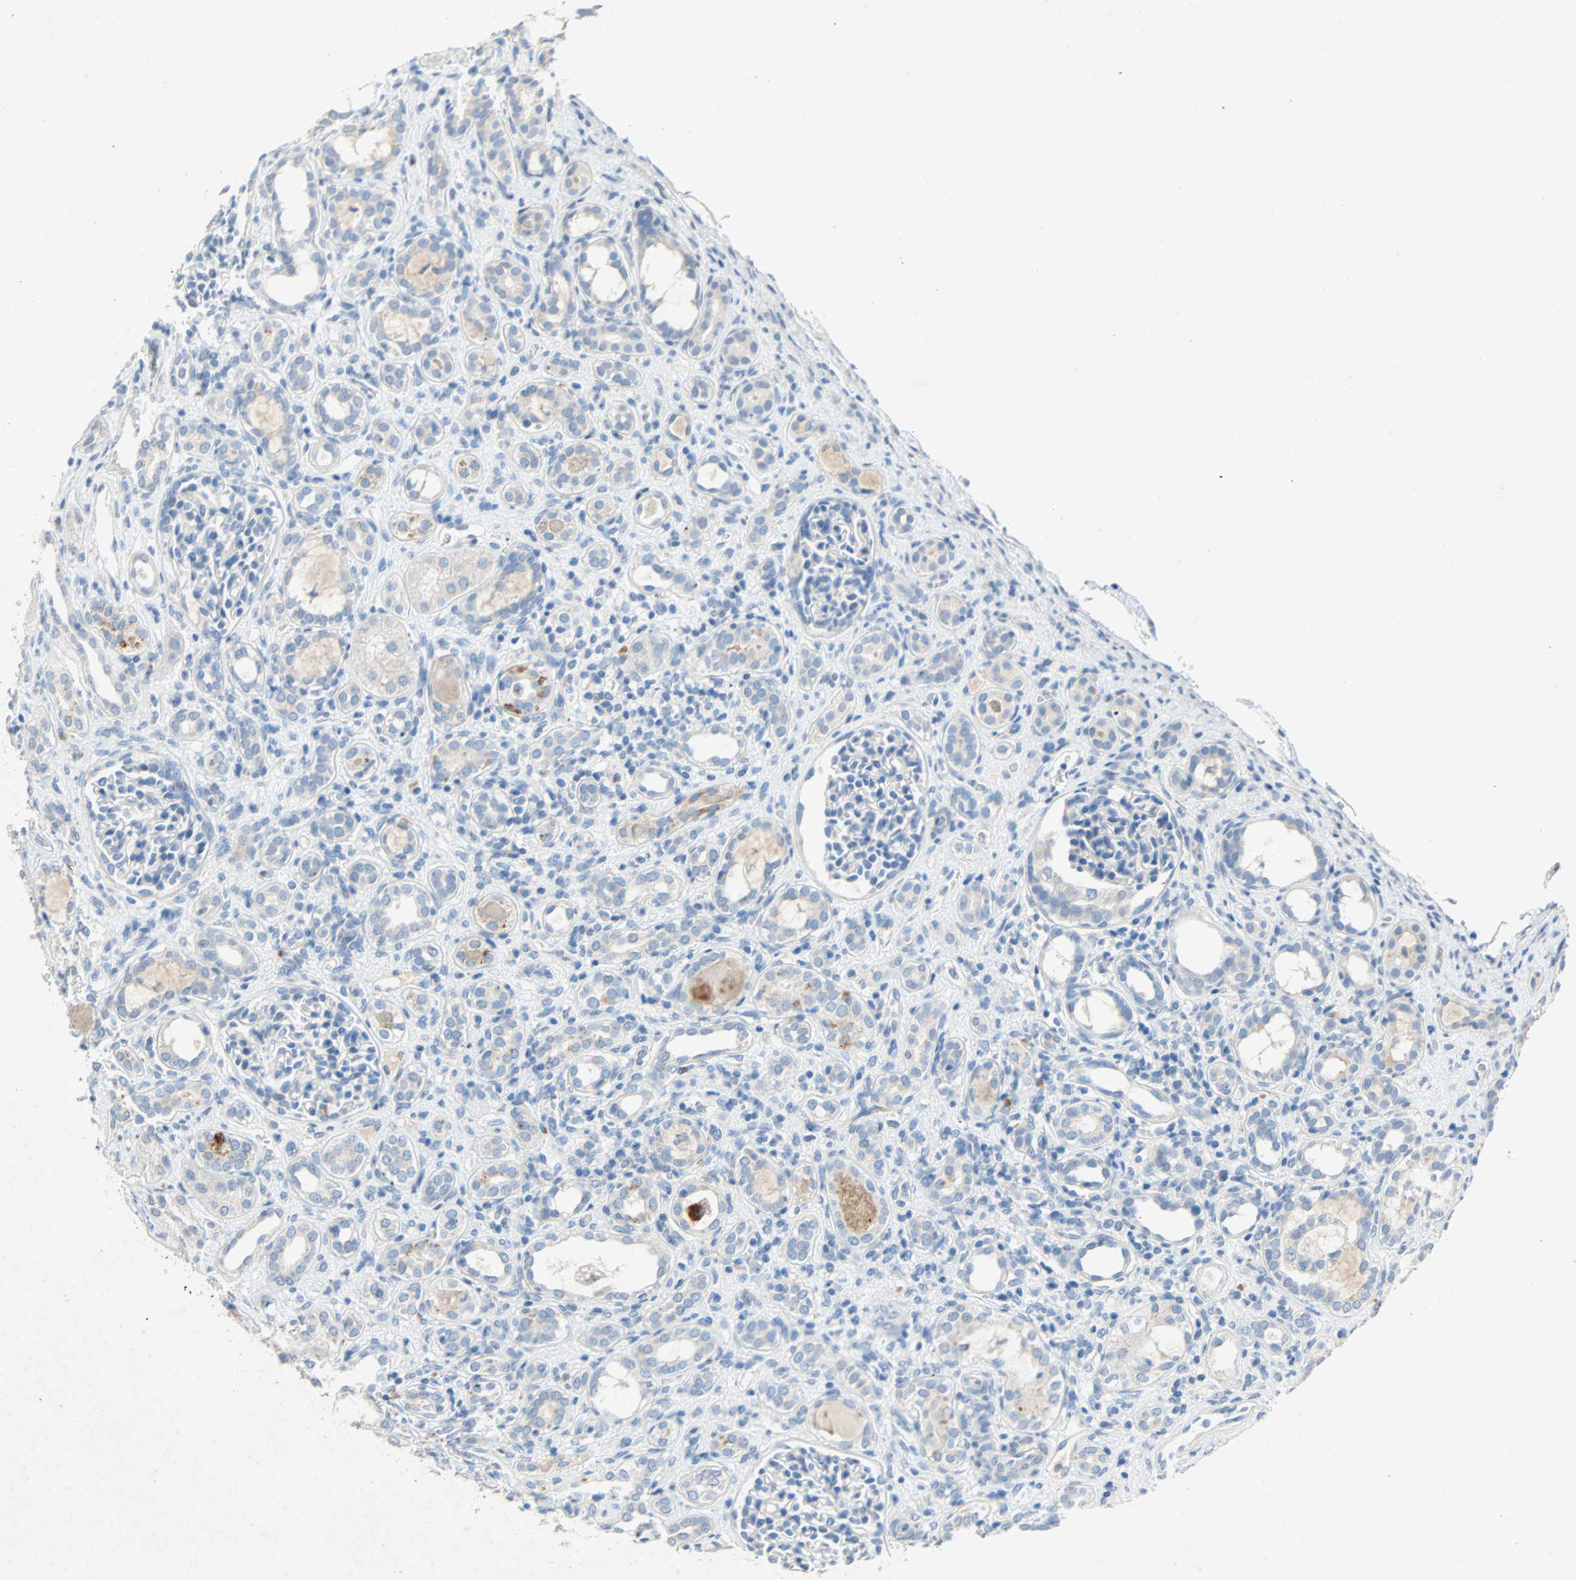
{"staining": {"intensity": "negative", "quantity": "none", "location": "none"}, "tissue": "kidney", "cell_type": "Cells in glomeruli", "image_type": "normal", "snomed": [{"axis": "morphology", "description": "Normal tissue, NOS"}, {"axis": "topography", "description": "Kidney"}], "caption": "IHC histopathology image of unremarkable kidney: human kidney stained with DAB exhibits no significant protein staining in cells in glomeruli. The staining was performed using DAB (3,3'-diaminobenzidine) to visualize the protein expression in brown, while the nuclei were stained in blue with hematoxylin (Magnification: 20x).", "gene": "PCDHB2", "patient": {"sex": "male", "age": 7}}